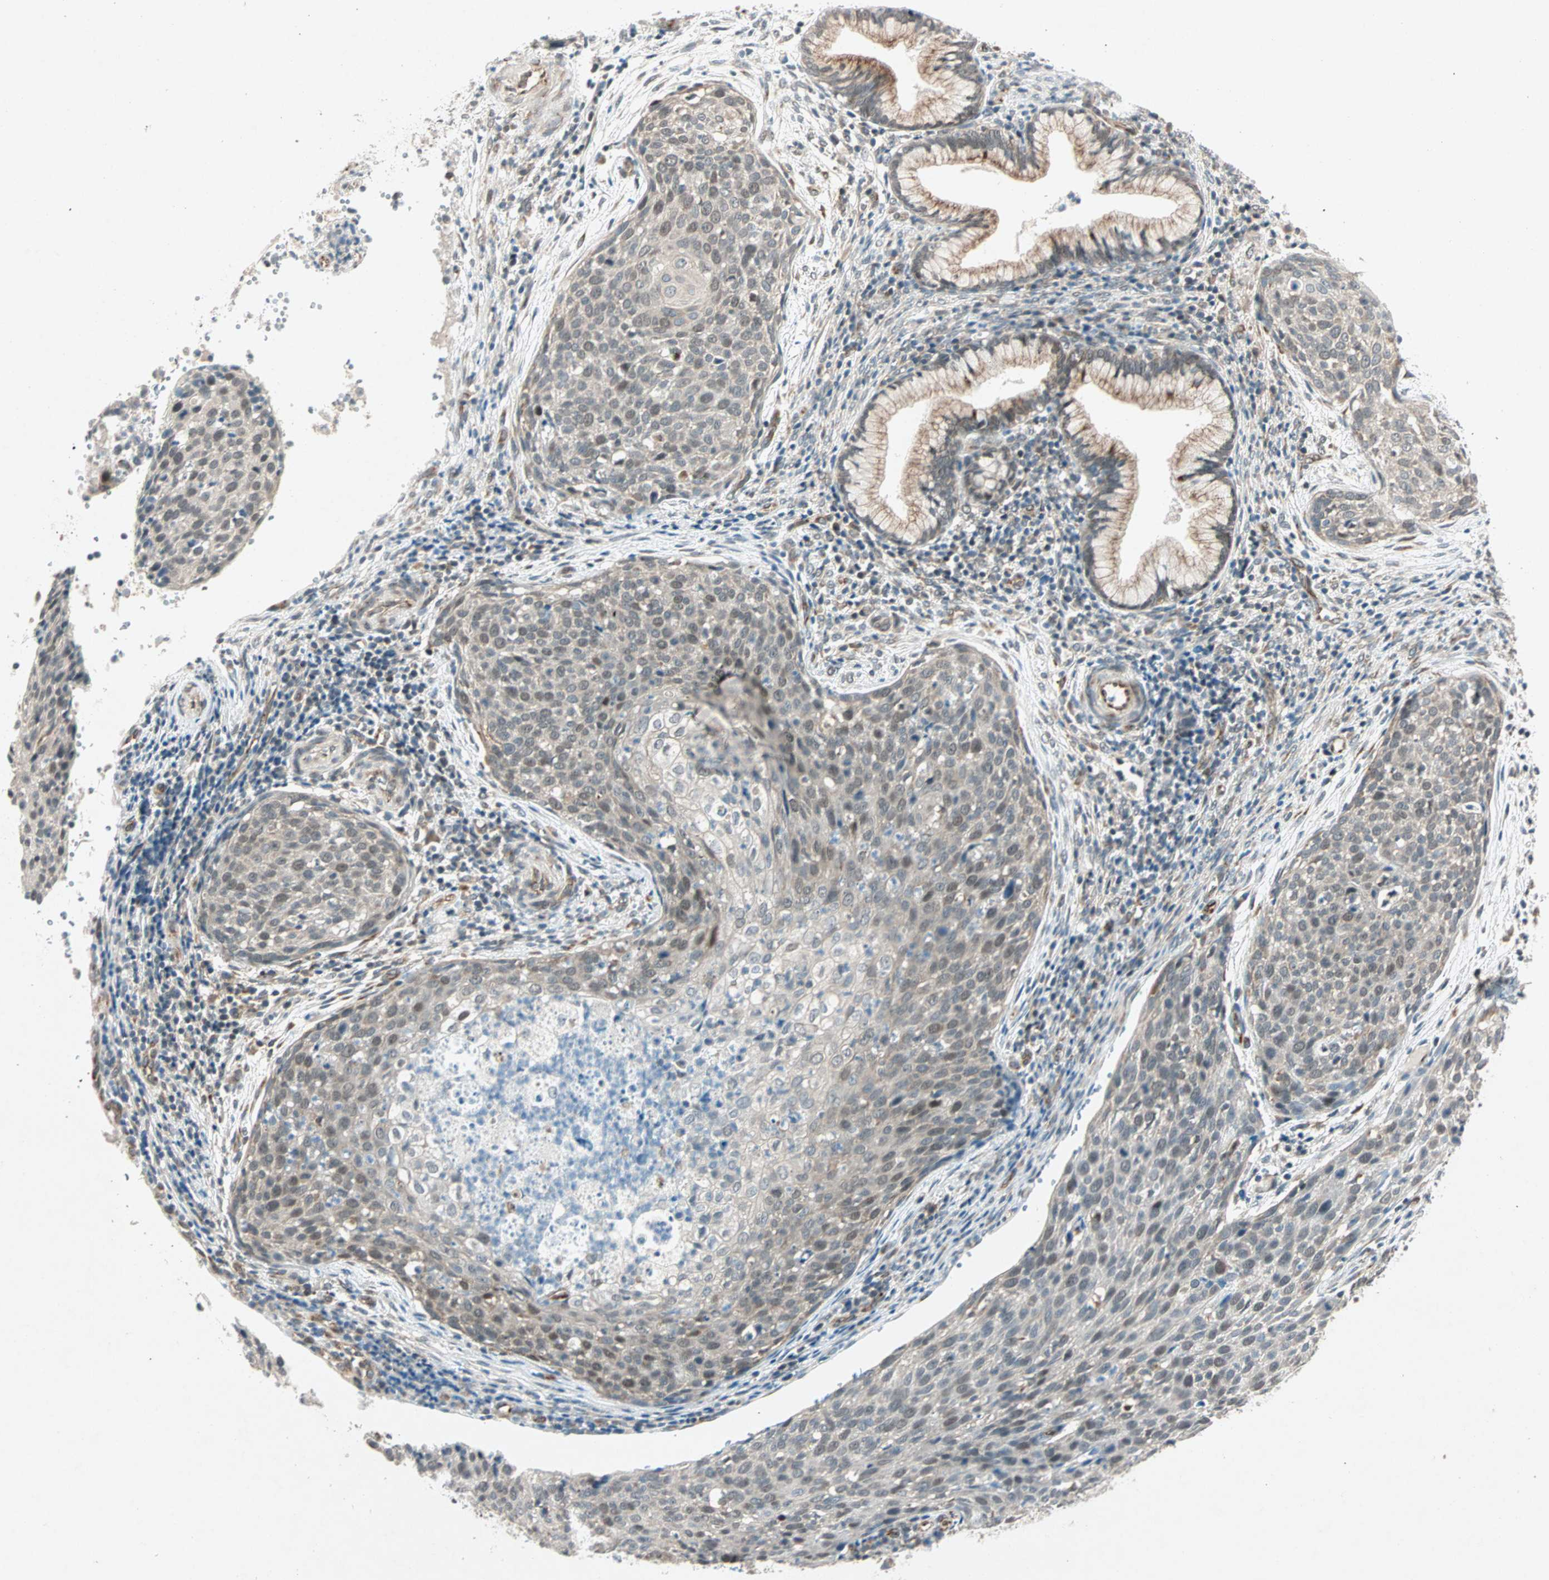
{"staining": {"intensity": "weak", "quantity": ">75%", "location": "cytoplasmic/membranous,nuclear"}, "tissue": "cervical cancer", "cell_type": "Tumor cells", "image_type": "cancer", "snomed": [{"axis": "morphology", "description": "Squamous cell carcinoma, NOS"}, {"axis": "topography", "description": "Cervix"}], "caption": "Protein expression analysis of squamous cell carcinoma (cervical) displays weak cytoplasmic/membranous and nuclear positivity in approximately >75% of tumor cells. The staining is performed using DAB brown chromogen to label protein expression. The nuclei are counter-stained blue using hematoxylin.", "gene": "ZNF37A", "patient": {"sex": "female", "age": 38}}